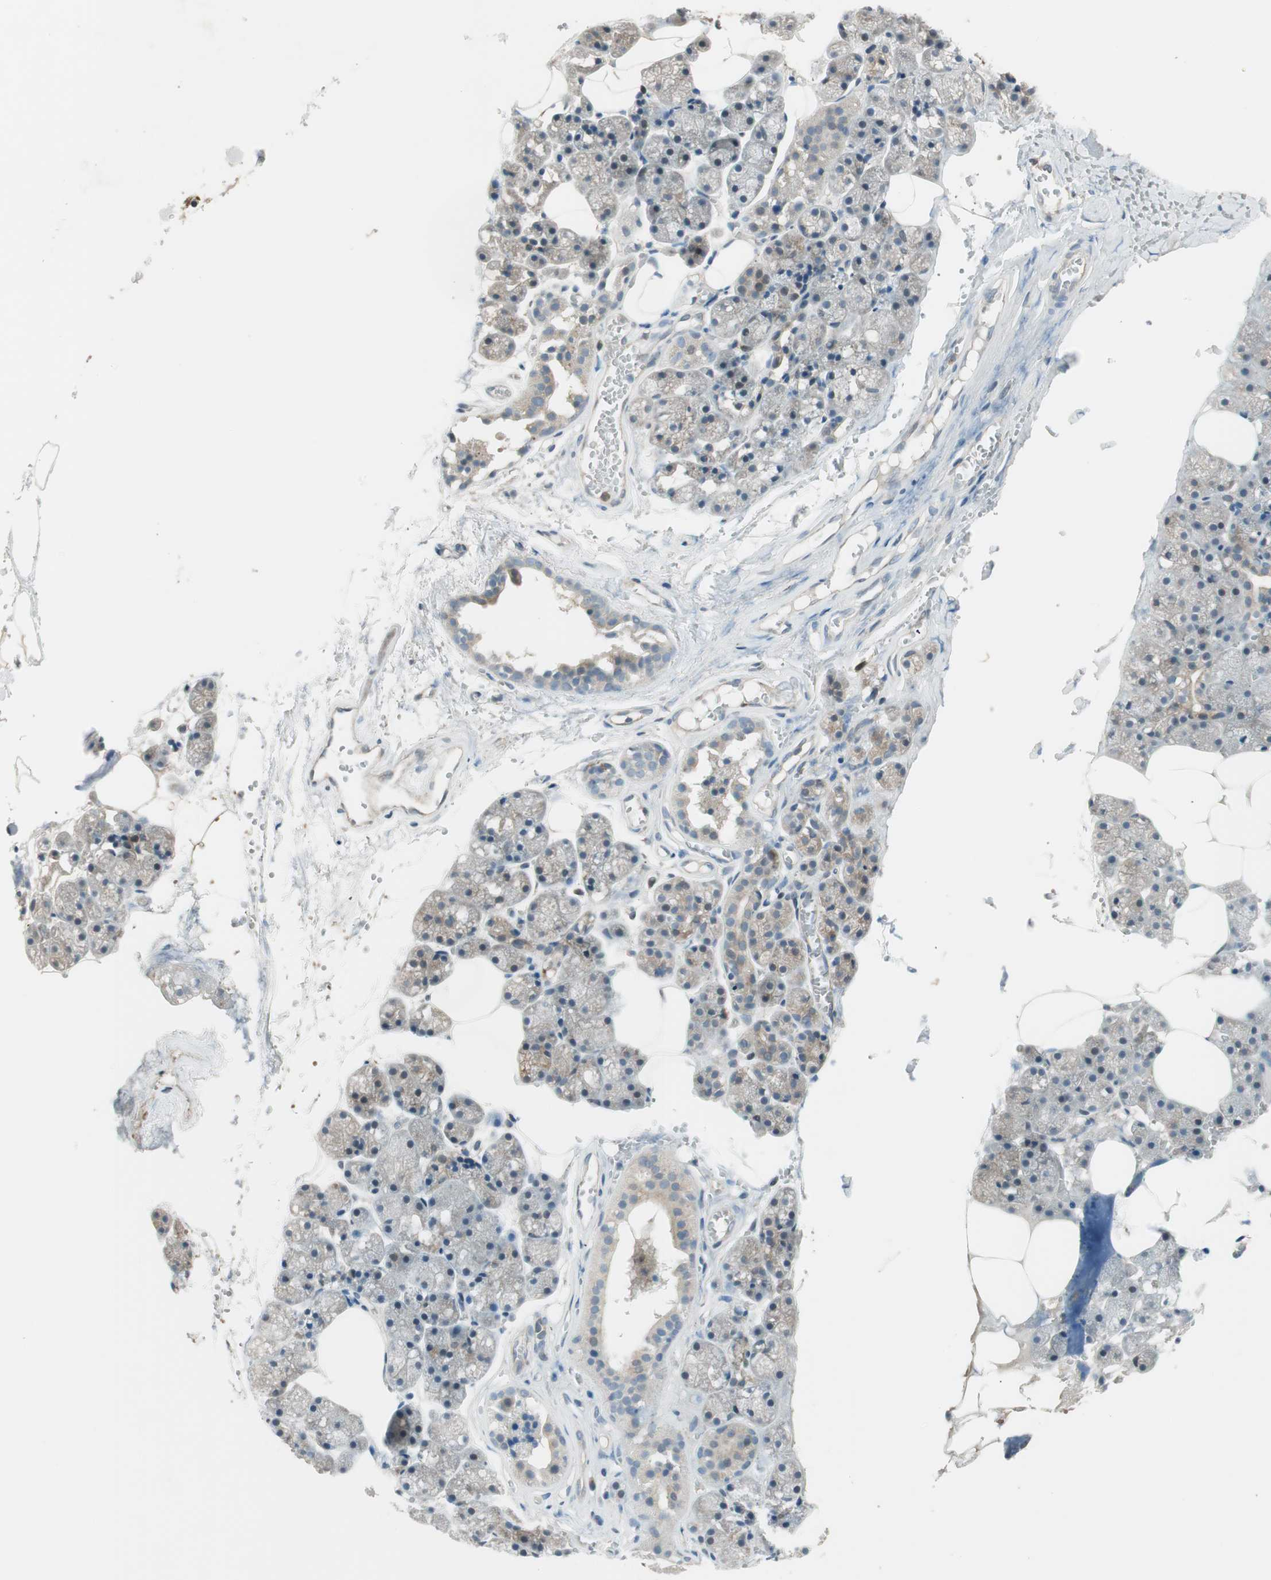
{"staining": {"intensity": "weak", "quantity": "<25%", "location": "cytoplasmic/membranous"}, "tissue": "salivary gland", "cell_type": "Glandular cells", "image_type": "normal", "snomed": [{"axis": "morphology", "description": "Normal tissue, NOS"}, {"axis": "topography", "description": "Salivary gland"}], "caption": "This is a image of IHC staining of unremarkable salivary gland, which shows no staining in glandular cells. (Brightfield microscopy of DAB (3,3'-diaminobenzidine) immunohistochemistry (IHC) at high magnification).", "gene": "CGRRF1", "patient": {"sex": "male", "age": 62}}